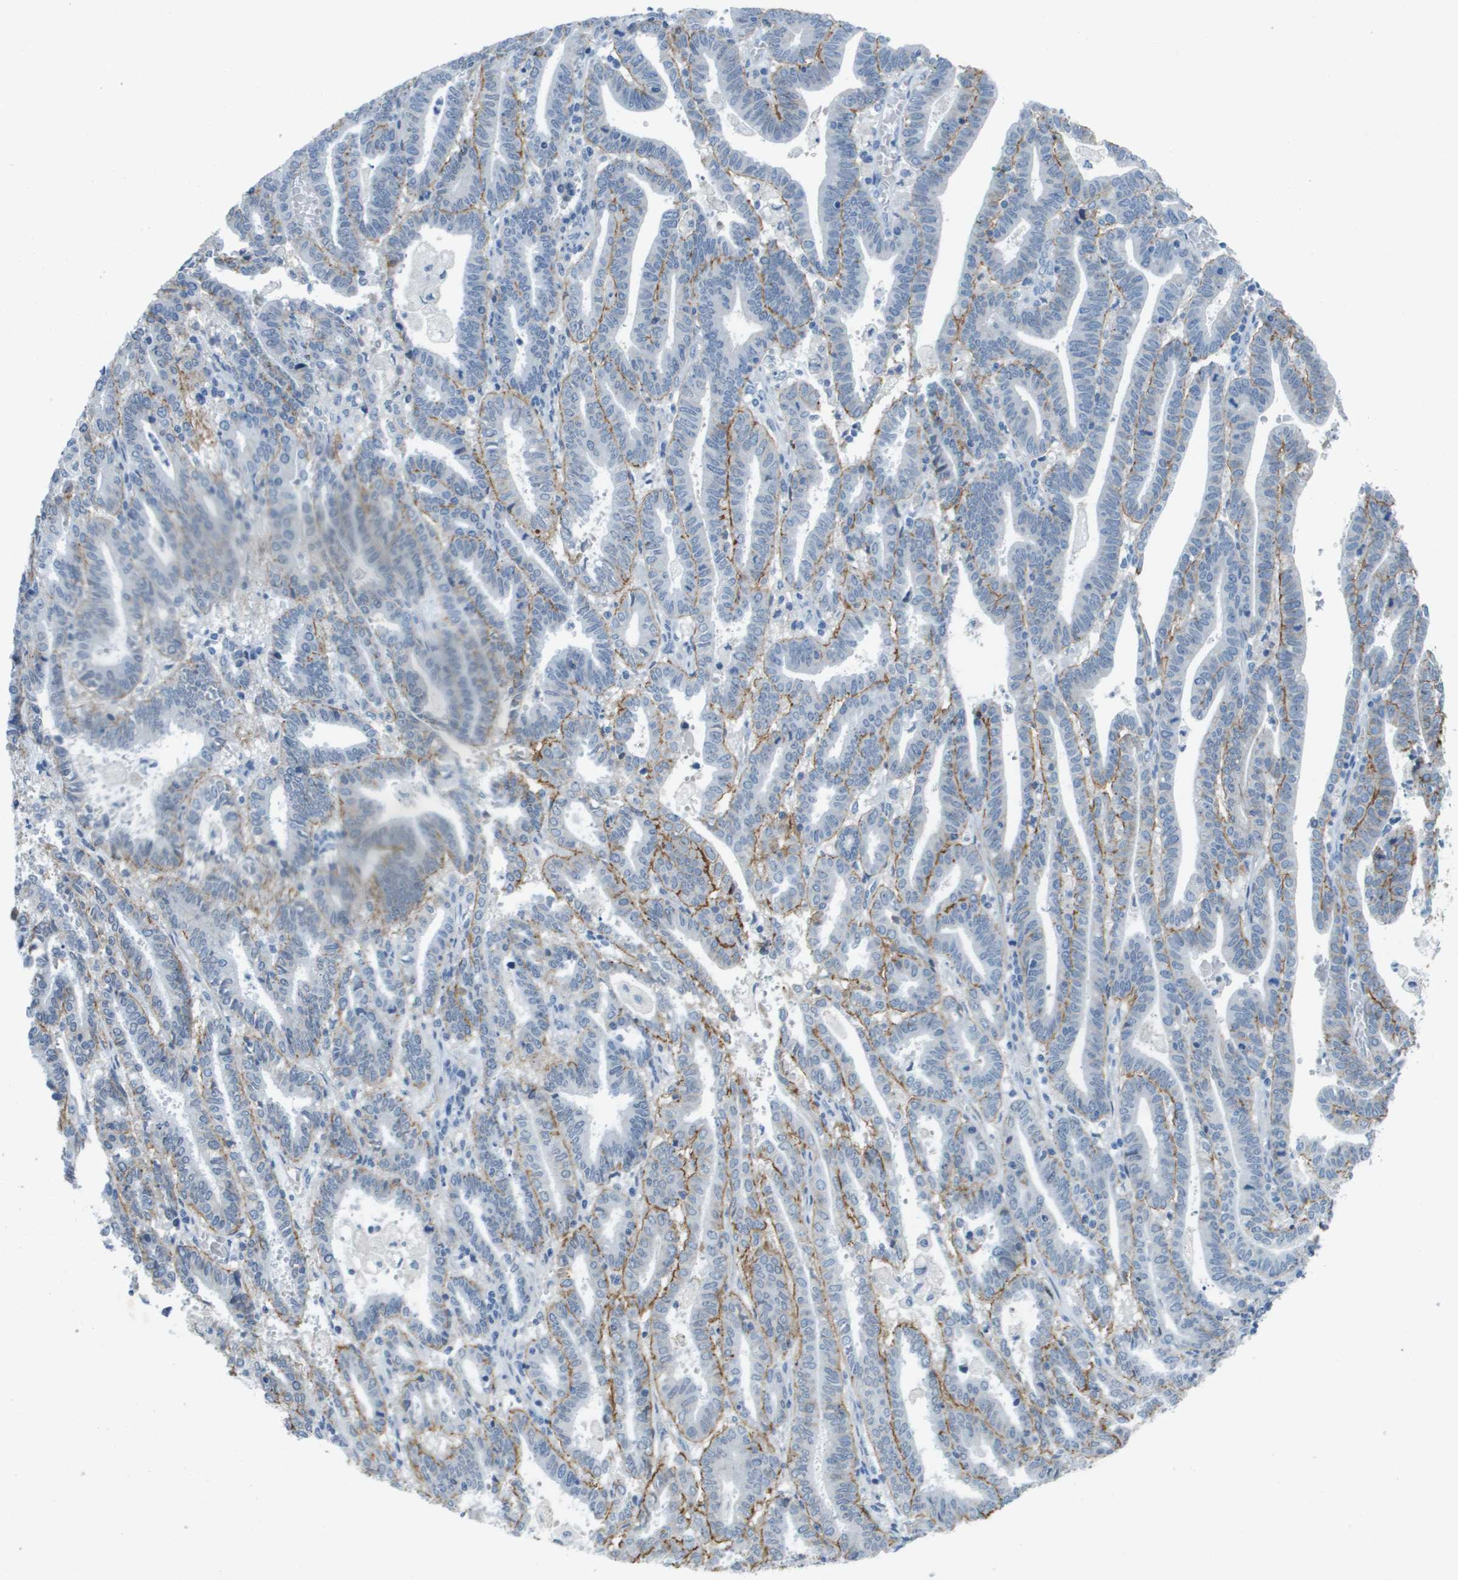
{"staining": {"intensity": "moderate", "quantity": "25%-75%", "location": "cytoplasmic/membranous"}, "tissue": "endometrial cancer", "cell_type": "Tumor cells", "image_type": "cancer", "snomed": [{"axis": "morphology", "description": "Adenocarcinoma, NOS"}, {"axis": "topography", "description": "Uterus"}], "caption": "Endometrial adenocarcinoma stained with DAB (3,3'-diaminobenzidine) immunohistochemistry (IHC) reveals medium levels of moderate cytoplasmic/membranous staining in about 25%-75% of tumor cells. The protein is stained brown, and the nuclei are stained in blue (DAB IHC with brightfield microscopy, high magnification).", "gene": "ITGA6", "patient": {"sex": "female", "age": 83}}